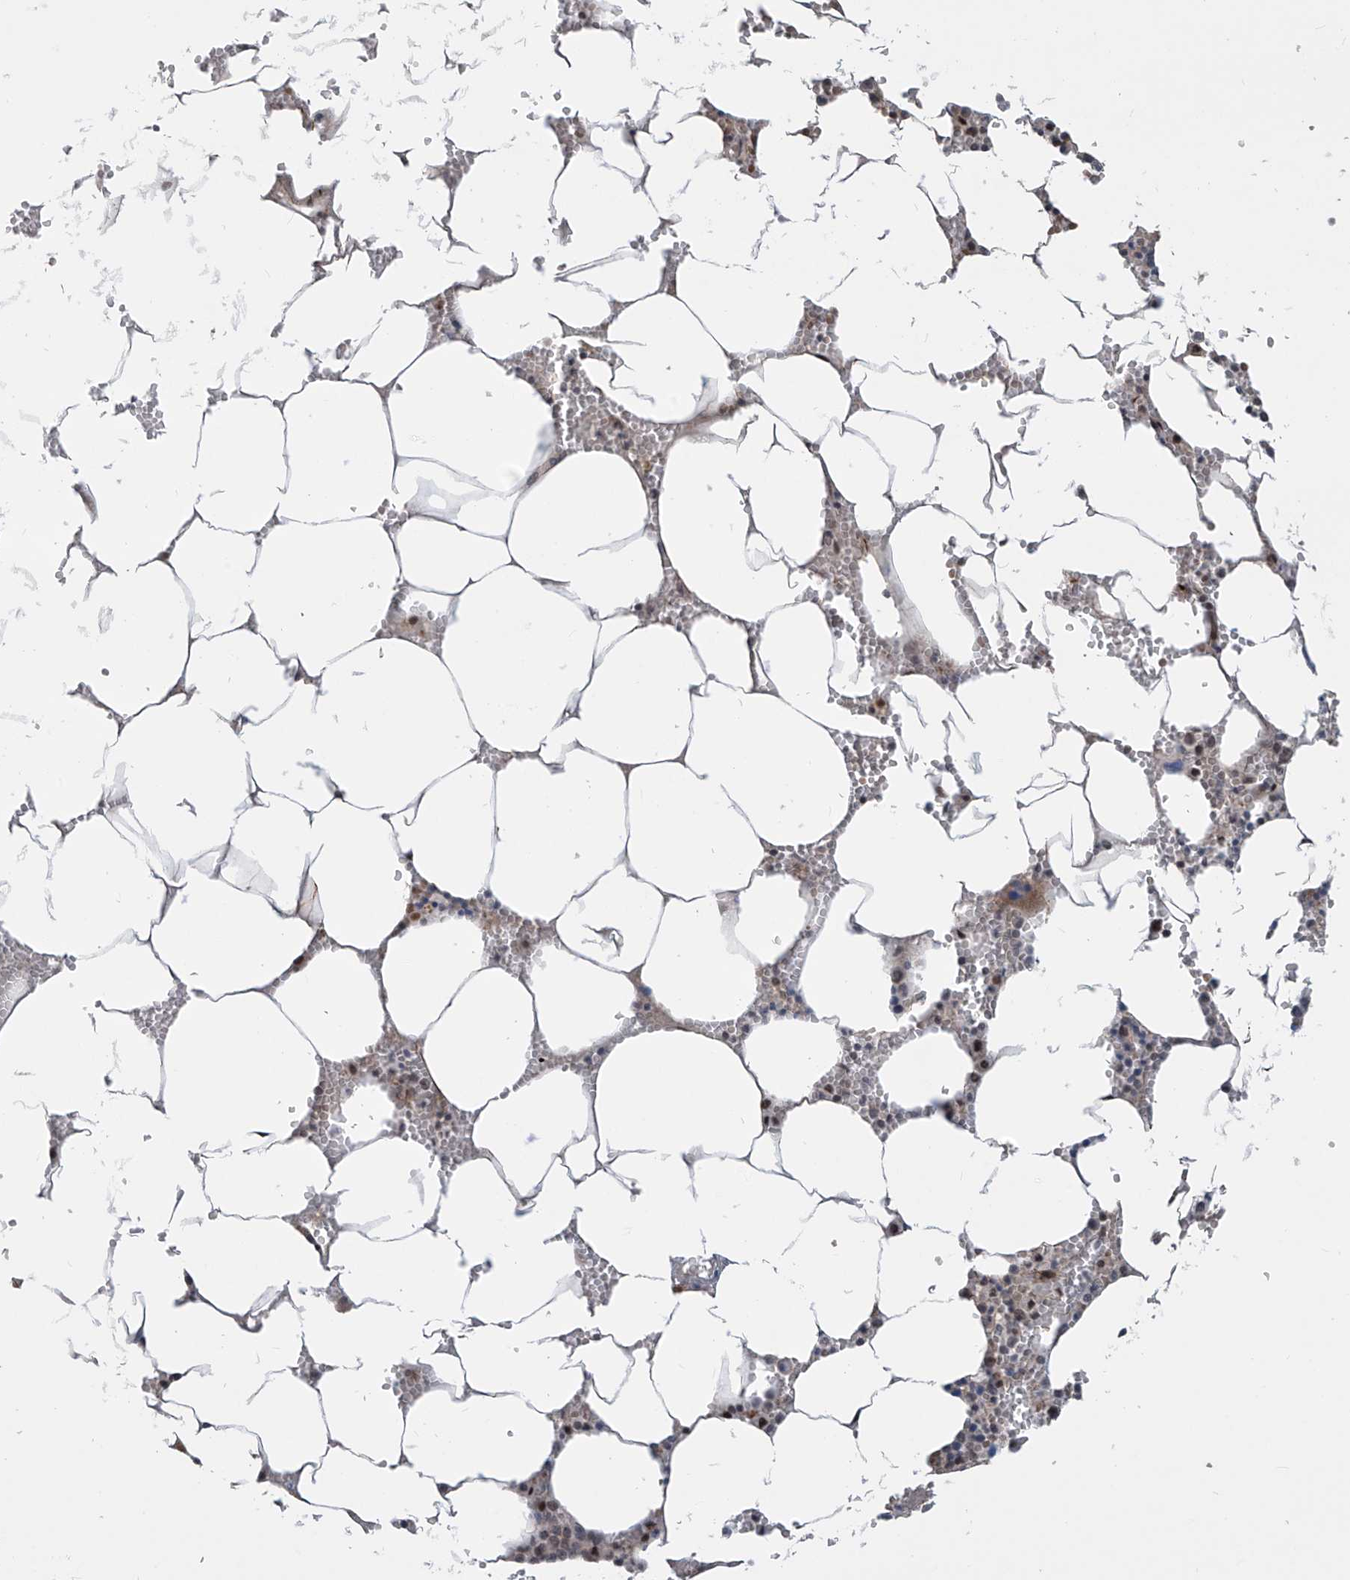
{"staining": {"intensity": "moderate", "quantity": "<25%", "location": "cytoplasmic/membranous,nuclear"}, "tissue": "bone marrow", "cell_type": "Hematopoietic cells", "image_type": "normal", "snomed": [{"axis": "morphology", "description": "Normal tissue, NOS"}, {"axis": "topography", "description": "Bone marrow"}], "caption": "Immunohistochemistry (IHC) image of unremarkable bone marrow stained for a protein (brown), which demonstrates low levels of moderate cytoplasmic/membranous,nuclear staining in approximately <25% of hematopoietic cells.", "gene": "LAGE3", "patient": {"sex": "male", "age": 70}}